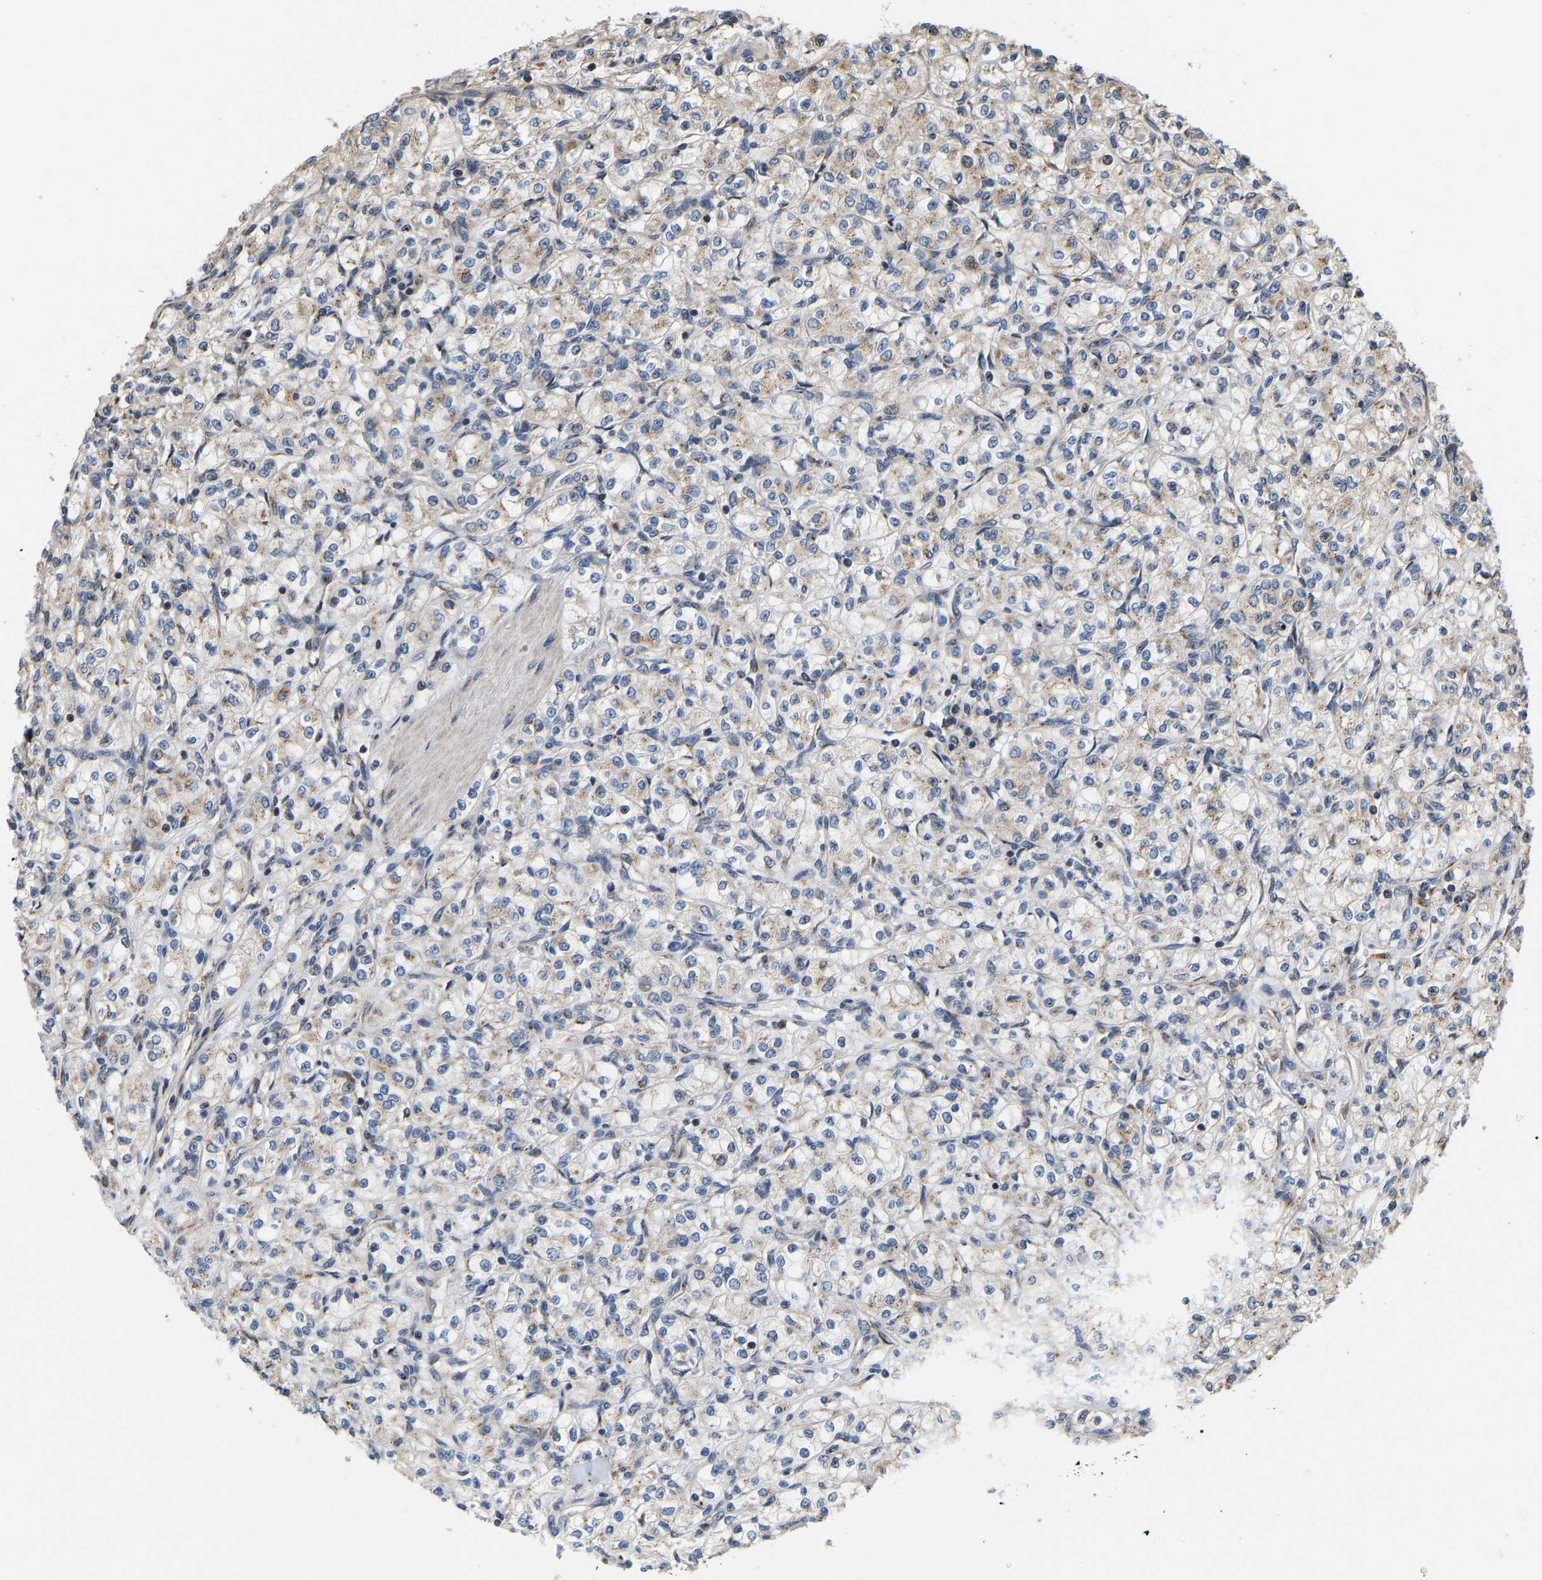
{"staining": {"intensity": "weak", "quantity": "25%-75%", "location": "cytoplasmic/membranous"}, "tissue": "renal cancer", "cell_type": "Tumor cells", "image_type": "cancer", "snomed": [{"axis": "morphology", "description": "Adenocarcinoma, NOS"}, {"axis": "topography", "description": "Kidney"}], "caption": "High-magnification brightfield microscopy of adenocarcinoma (renal) stained with DAB (3,3'-diaminobenzidine) (brown) and counterstained with hematoxylin (blue). tumor cells exhibit weak cytoplasmic/membranous positivity is seen in approximately25%-75% of cells.", "gene": "YIPF4", "patient": {"sex": "male", "age": 77}}